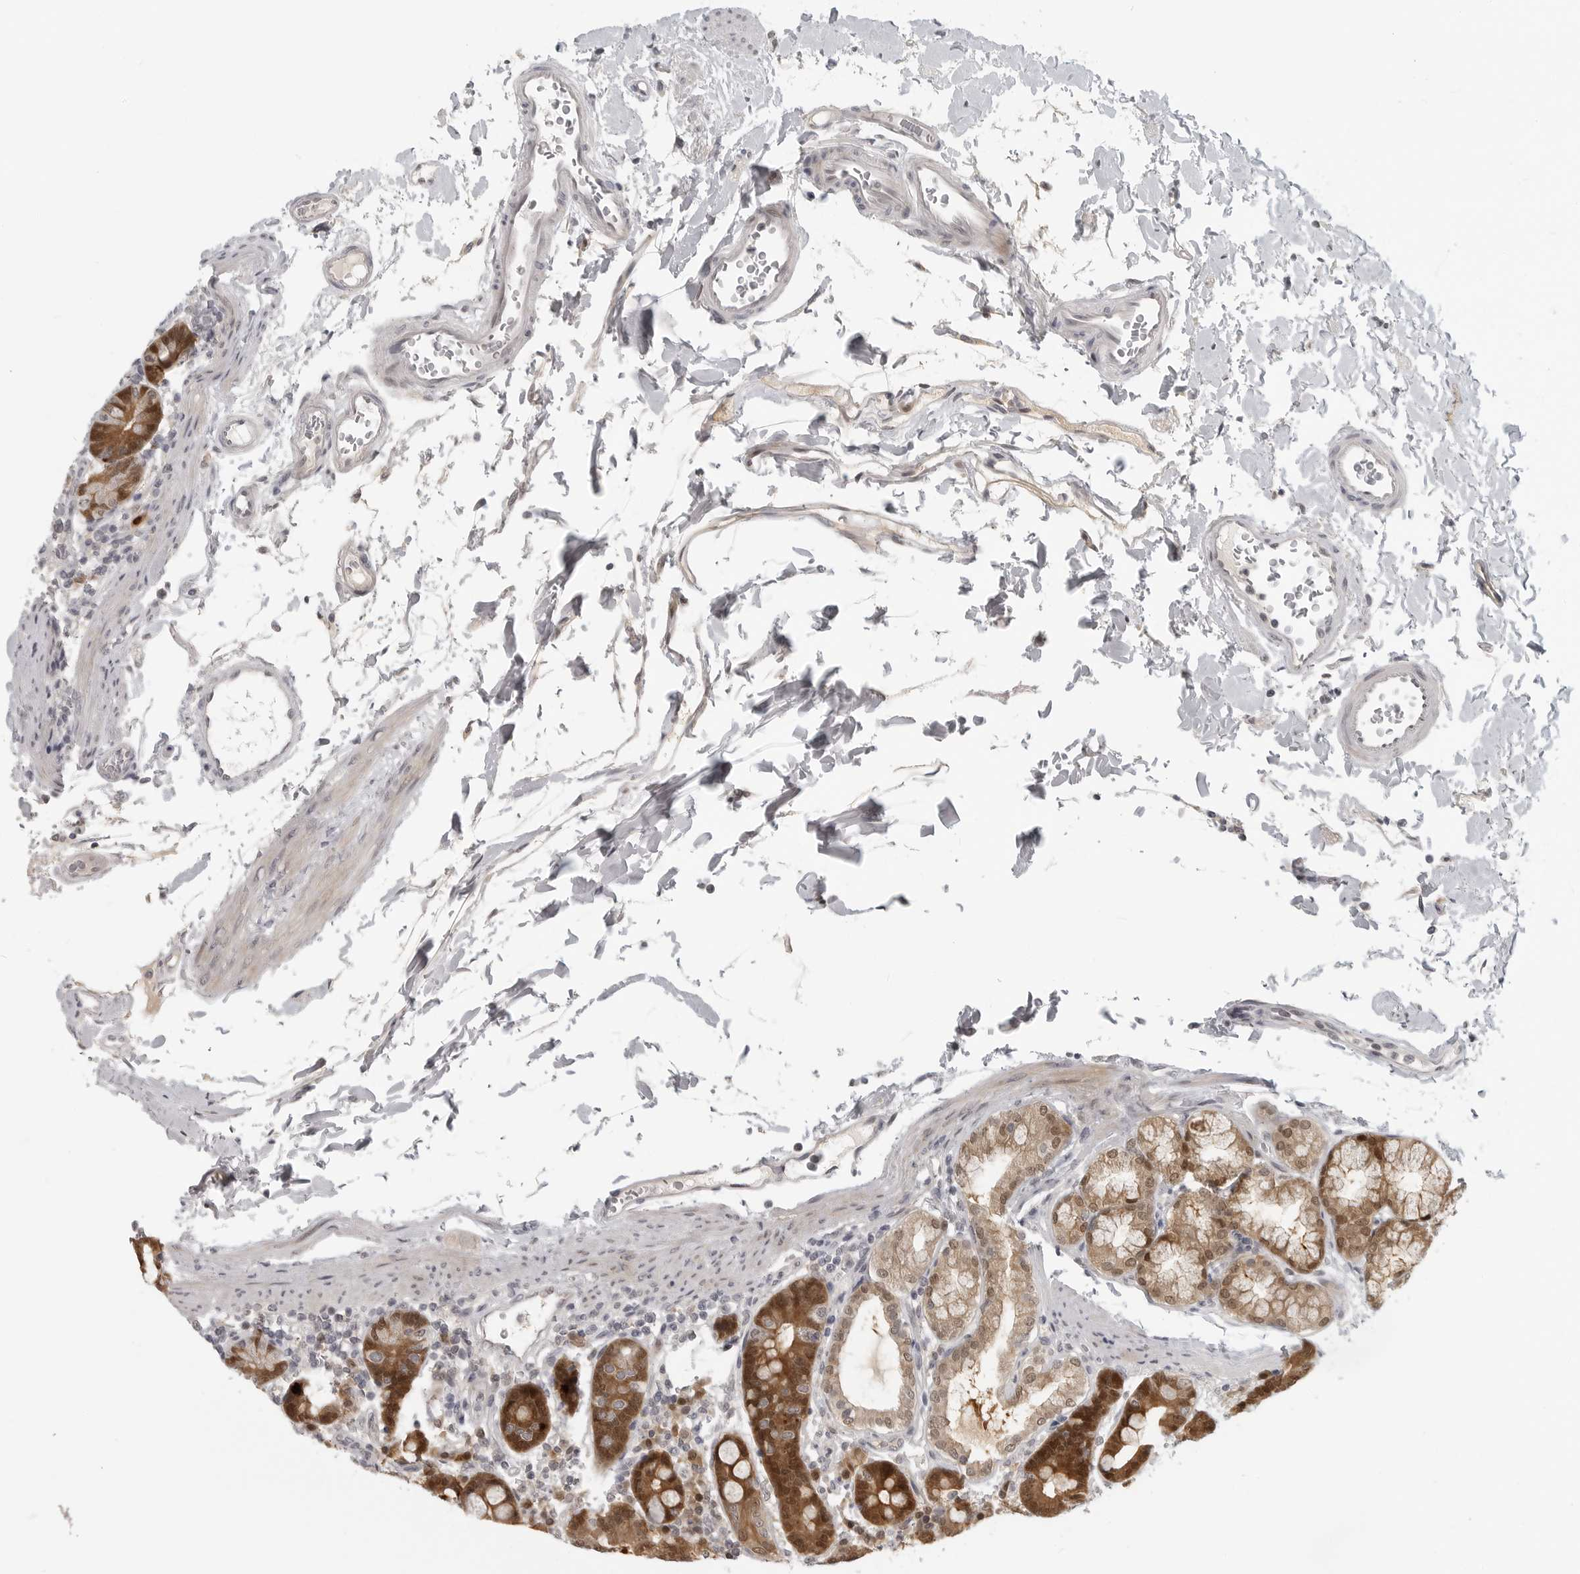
{"staining": {"intensity": "moderate", "quantity": ">75%", "location": "cytoplasmic/membranous,nuclear"}, "tissue": "duodenum", "cell_type": "Glandular cells", "image_type": "normal", "snomed": [{"axis": "morphology", "description": "Normal tissue, NOS"}, {"axis": "morphology", "description": "Adenocarcinoma, NOS"}, {"axis": "topography", "description": "Pancreas"}, {"axis": "topography", "description": "Duodenum"}], "caption": "This is an image of immunohistochemistry staining of unremarkable duodenum, which shows moderate positivity in the cytoplasmic/membranous,nuclear of glandular cells.", "gene": "CTIF", "patient": {"sex": "male", "age": 50}}